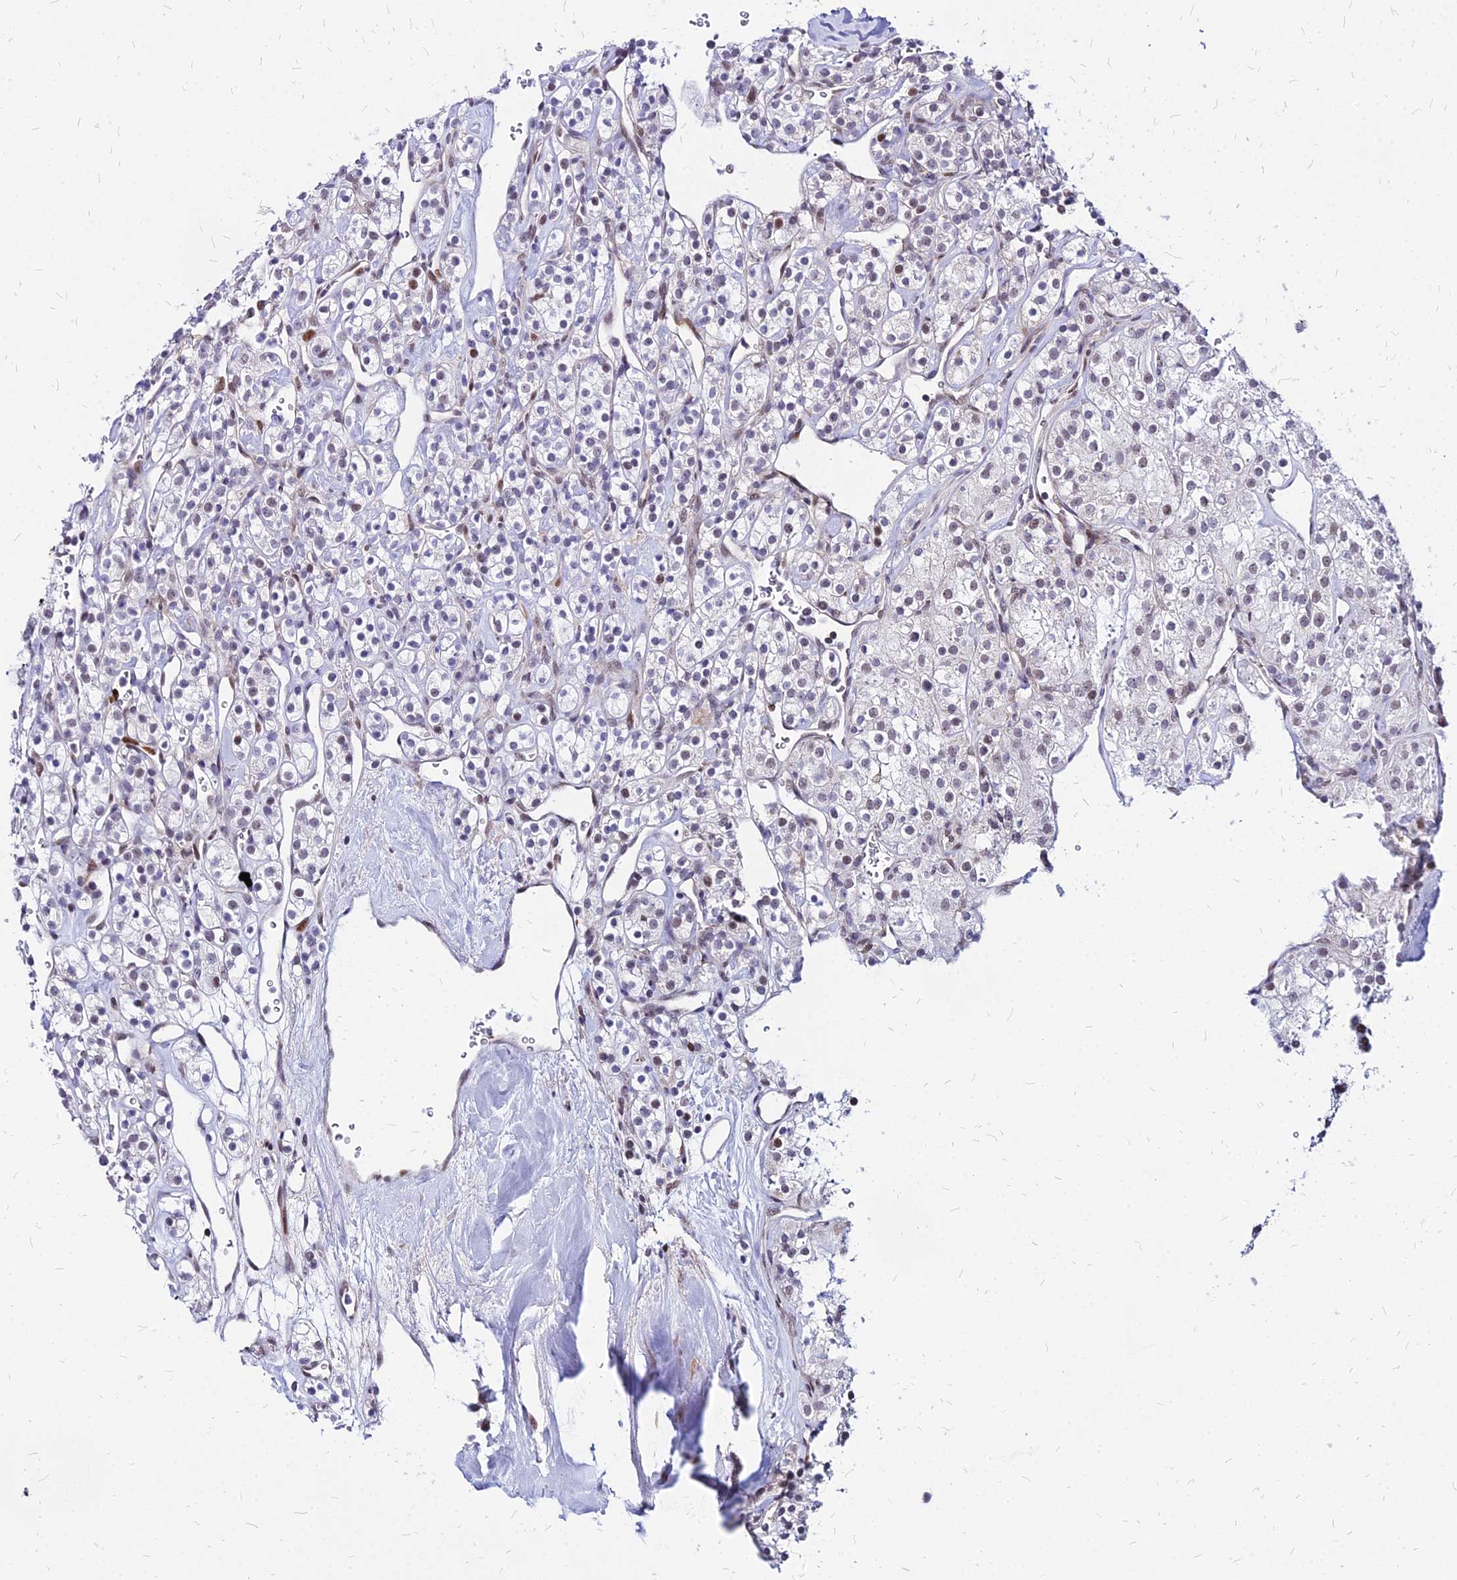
{"staining": {"intensity": "weak", "quantity": "<25%", "location": "nuclear"}, "tissue": "renal cancer", "cell_type": "Tumor cells", "image_type": "cancer", "snomed": [{"axis": "morphology", "description": "Adenocarcinoma, NOS"}, {"axis": "topography", "description": "Kidney"}], "caption": "DAB (3,3'-diaminobenzidine) immunohistochemical staining of renal cancer reveals no significant expression in tumor cells.", "gene": "FDX2", "patient": {"sex": "male", "age": 77}}